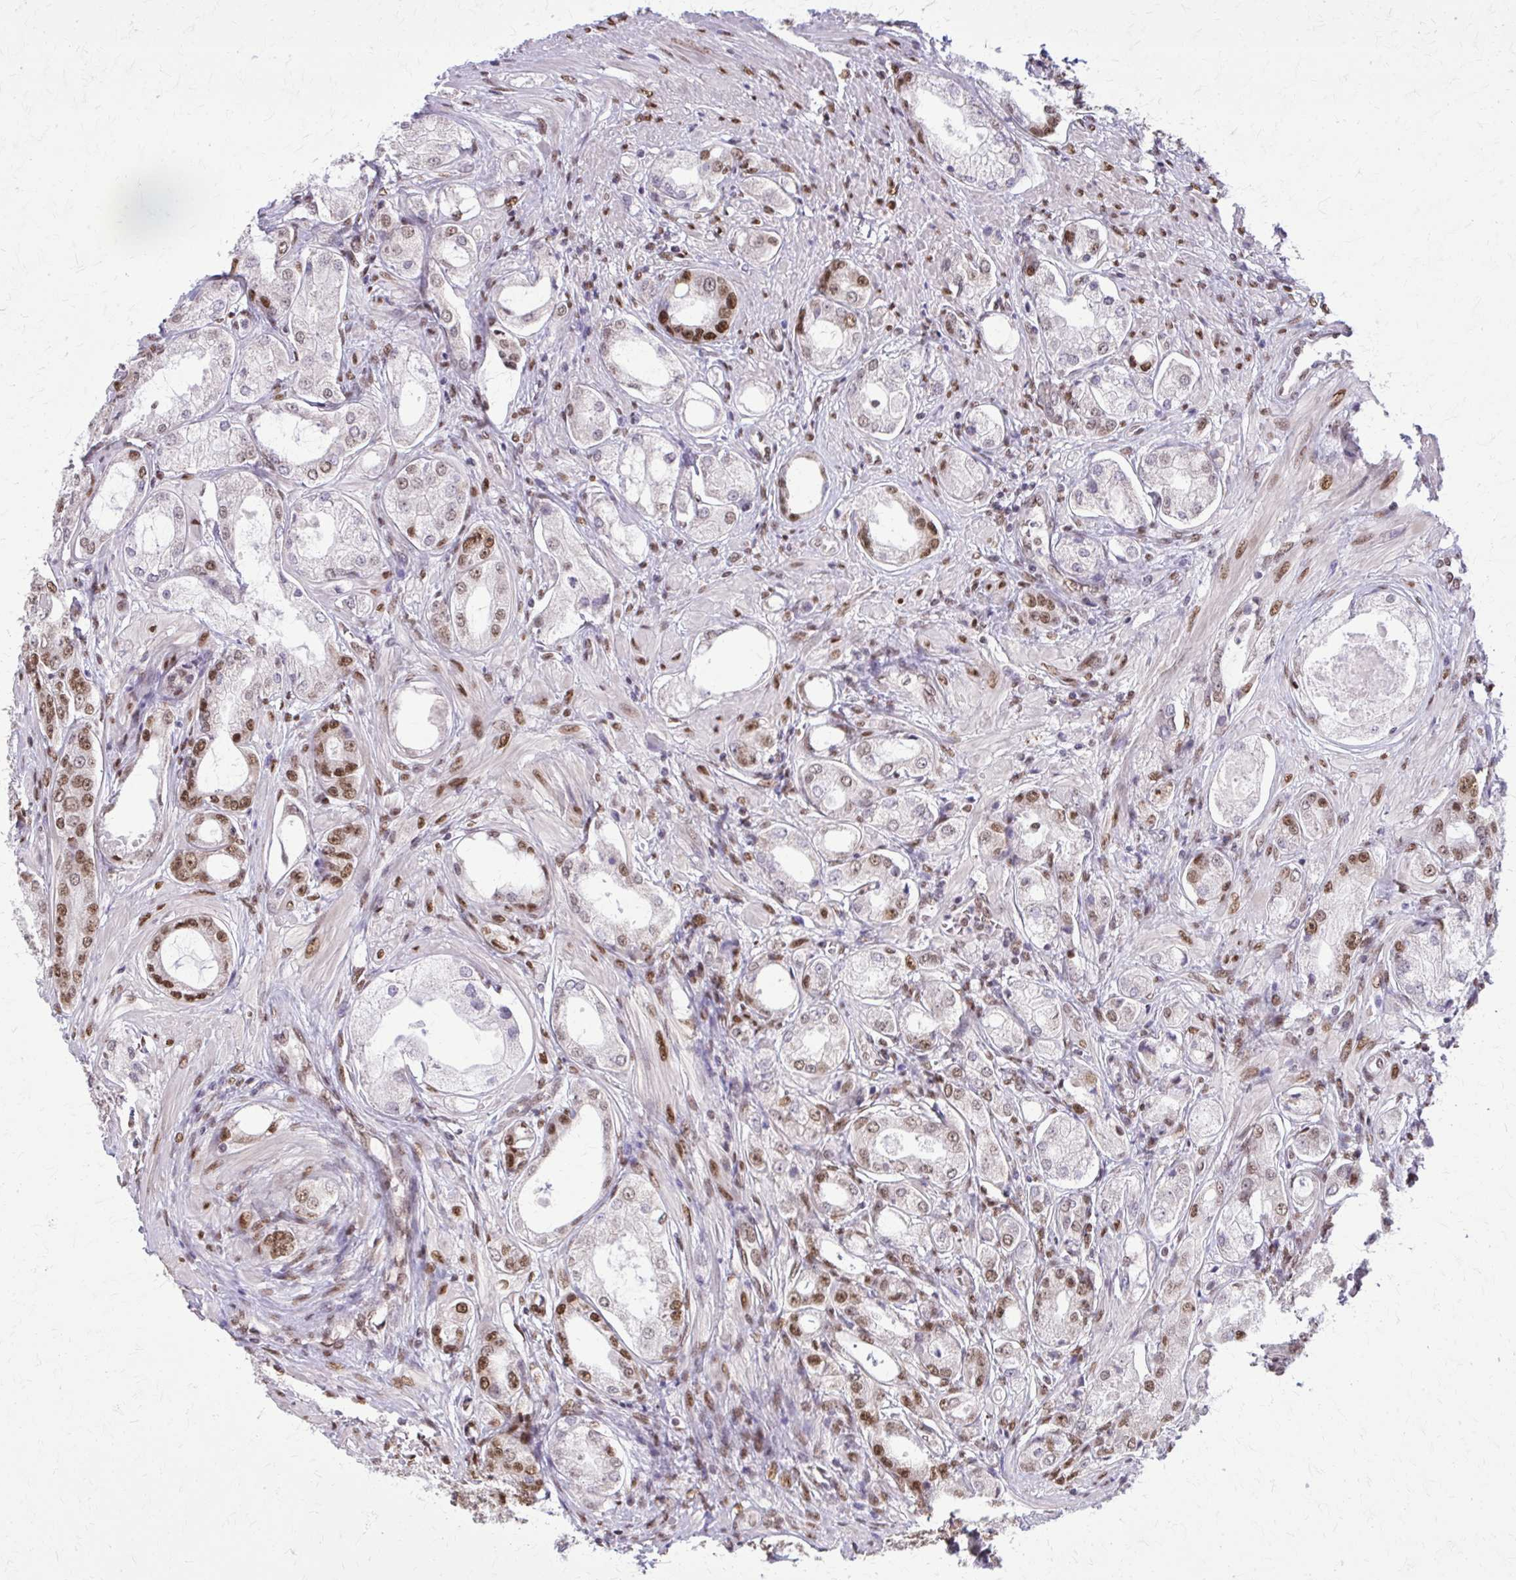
{"staining": {"intensity": "moderate", "quantity": "25%-75%", "location": "nuclear"}, "tissue": "prostate cancer", "cell_type": "Tumor cells", "image_type": "cancer", "snomed": [{"axis": "morphology", "description": "Adenocarcinoma, Low grade"}, {"axis": "topography", "description": "Prostate"}], "caption": "Moderate nuclear staining for a protein is identified in about 25%-75% of tumor cells of prostate cancer using immunohistochemistry.", "gene": "TTF1", "patient": {"sex": "male", "age": 68}}